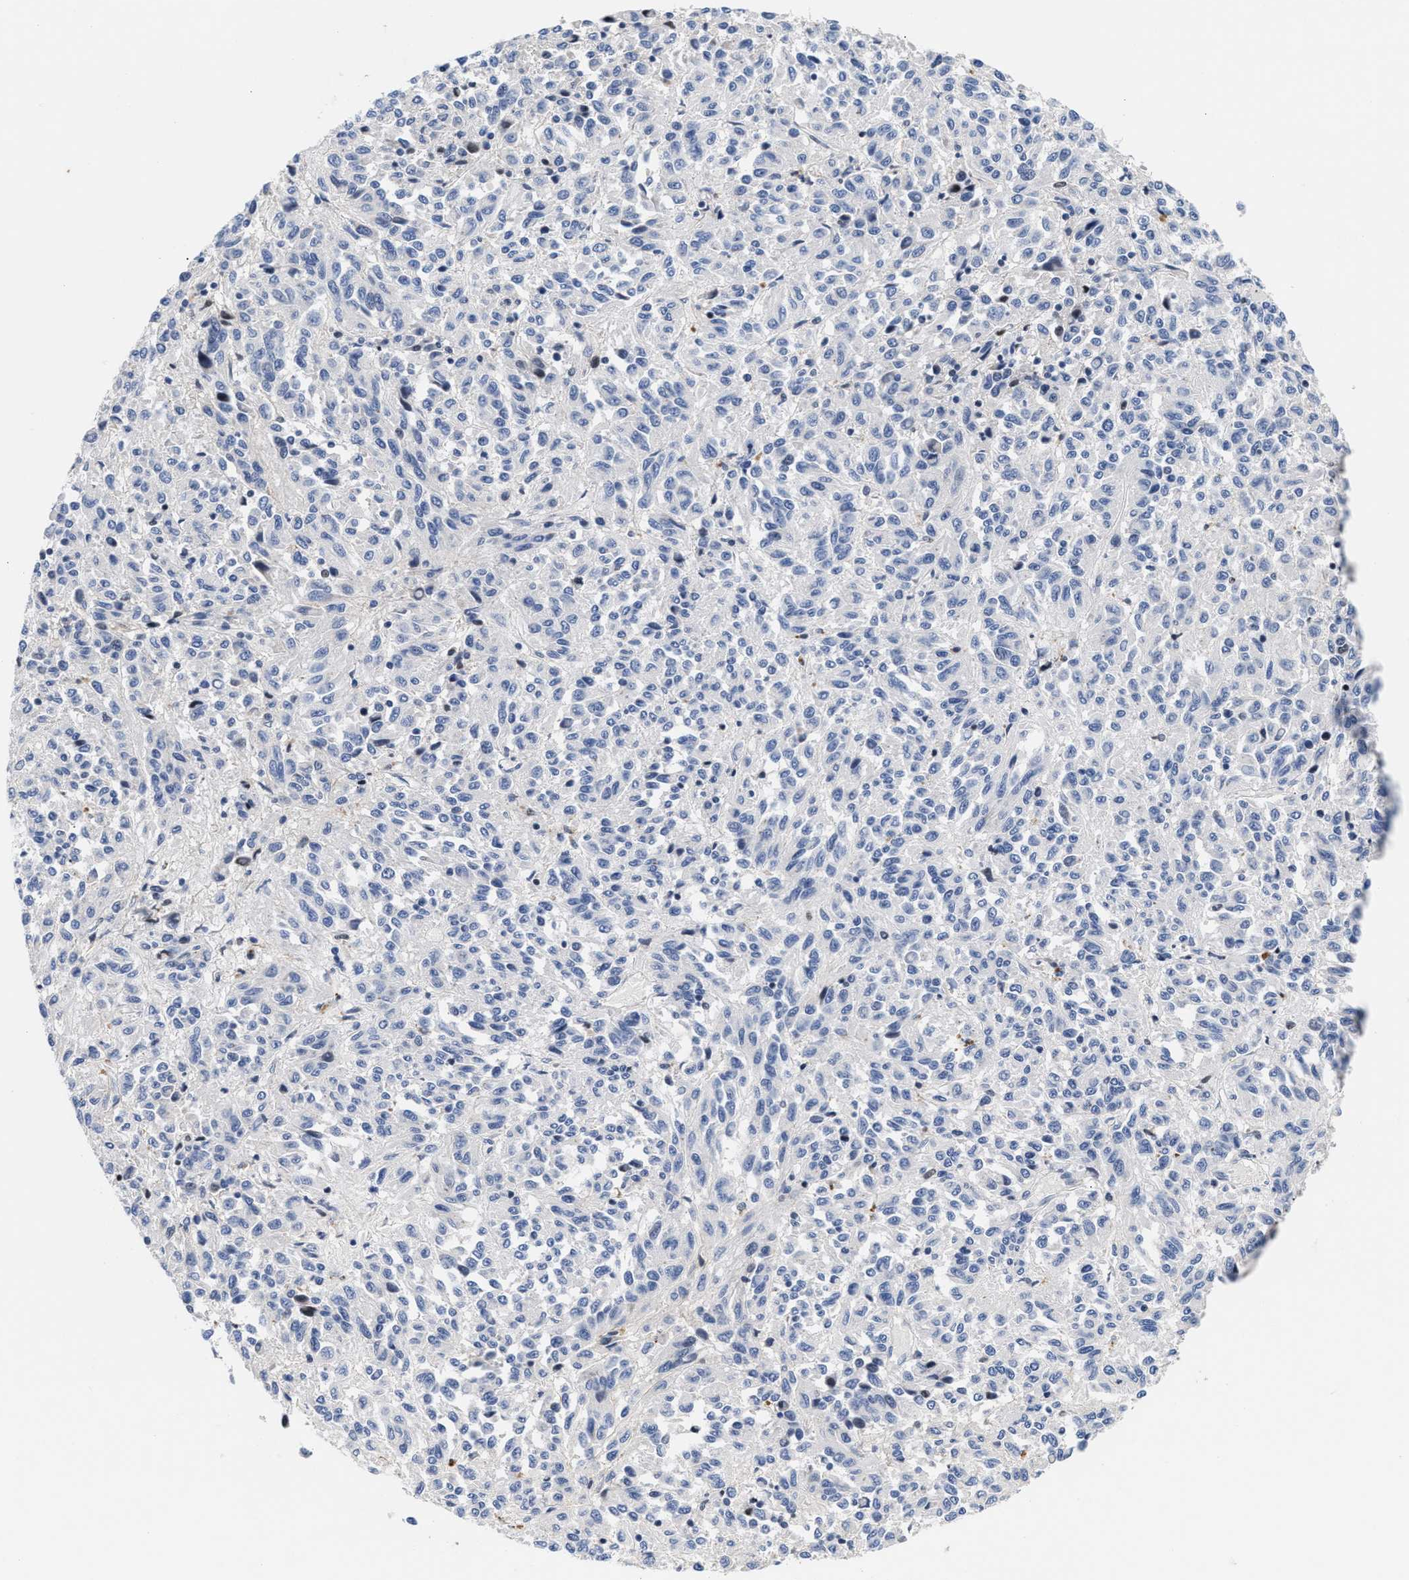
{"staining": {"intensity": "negative", "quantity": "none", "location": "none"}, "tissue": "melanoma", "cell_type": "Tumor cells", "image_type": "cancer", "snomed": [{"axis": "morphology", "description": "Malignant melanoma, Metastatic site"}, {"axis": "topography", "description": "Lung"}], "caption": "Melanoma was stained to show a protein in brown. There is no significant positivity in tumor cells. (Immunohistochemistry, brightfield microscopy, high magnification).", "gene": "ACTL7B", "patient": {"sex": "male", "age": 64}}